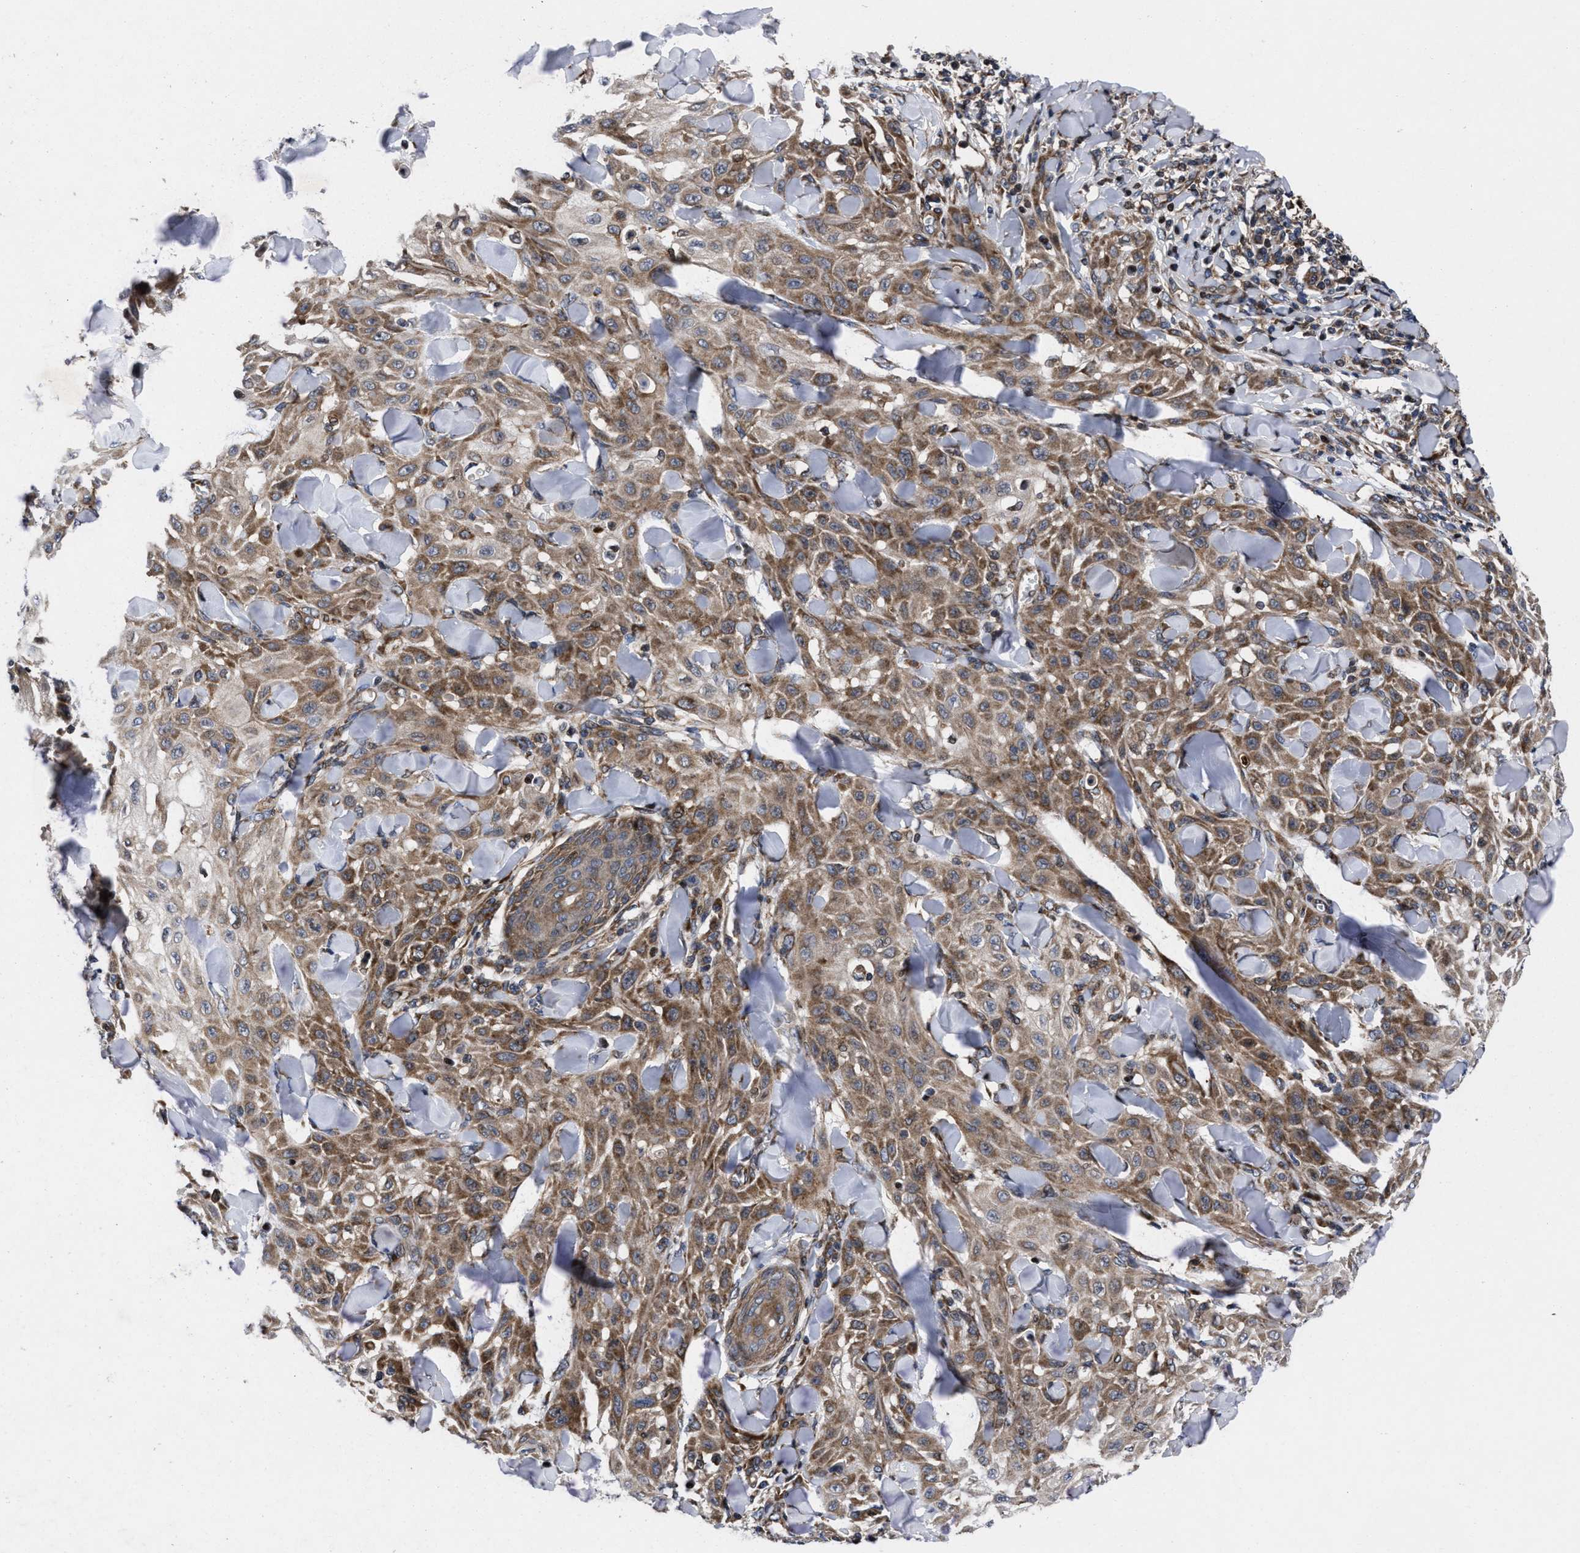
{"staining": {"intensity": "moderate", "quantity": ">75%", "location": "cytoplasmic/membranous"}, "tissue": "skin cancer", "cell_type": "Tumor cells", "image_type": "cancer", "snomed": [{"axis": "morphology", "description": "Squamous cell carcinoma, NOS"}, {"axis": "topography", "description": "Skin"}], "caption": "Skin squamous cell carcinoma was stained to show a protein in brown. There is medium levels of moderate cytoplasmic/membranous positivity in approximately >75% of tumor cells.", "gene": "MRPL50", "patient": {"sex": "male", "age": 24}}